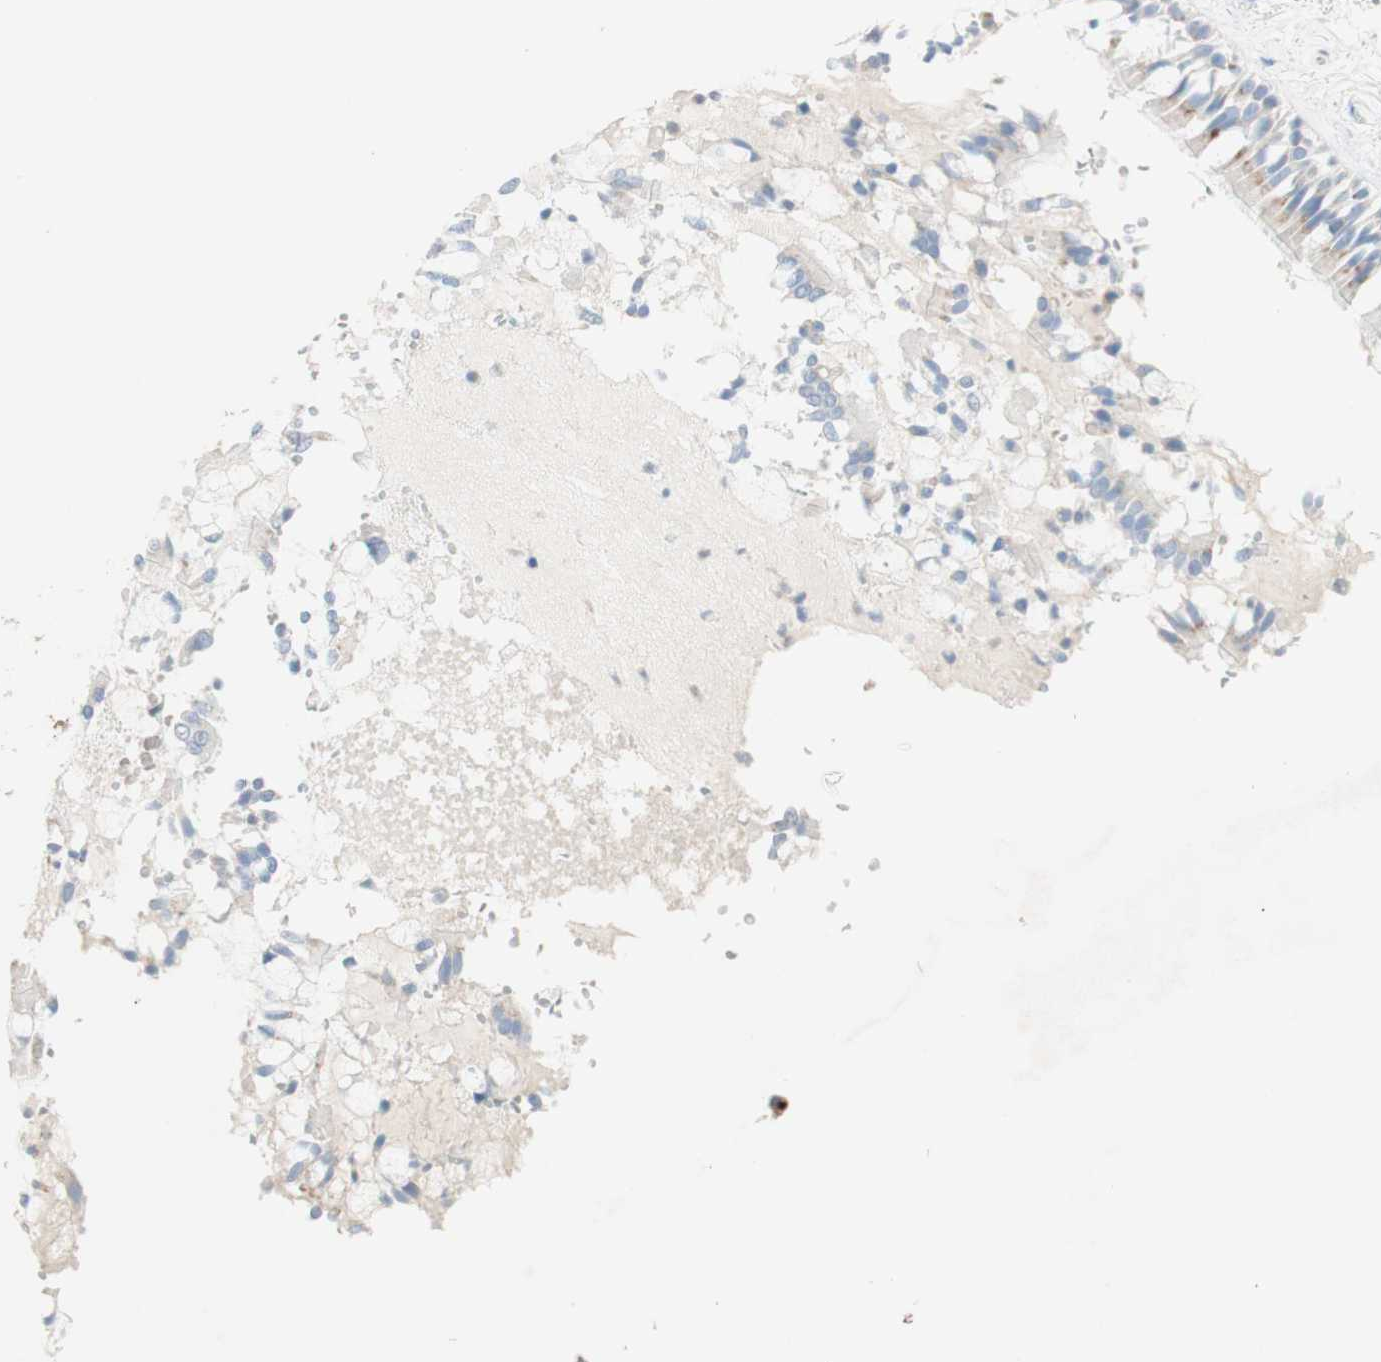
{"staining": {"intensity": "weak", "quantity": ">75%", "location": "cytoplasmic/membranous"}, "tissue": "bronchus", "cell_type": "Respiratory epithelial cells", "image_type": "normal", "snomed": [{"axis": "morphology", "description": "Normal tissue, NOS"}, {"axis": "morphology", "description": "Inflammation, NOS"}, {"axis": "topography", "description": "Cartilage tissue"}, {"axis": "topography", "description": "Lung"}], "caption": "Immunohistochemistry (IHC) (DAB) staining of benign human bronchus exhibits weak cytoplasmic/membranous protein expression in approximately >75% of respiratory epithelial cells. The staining was performed using DAB (3,3'-diaminobenzidine), with brown indicating positive protein expression. Nuclei are stained blue with hematoxylin.", "gene": "MANEA", "patient": {"sex": "male", "age": 71}}